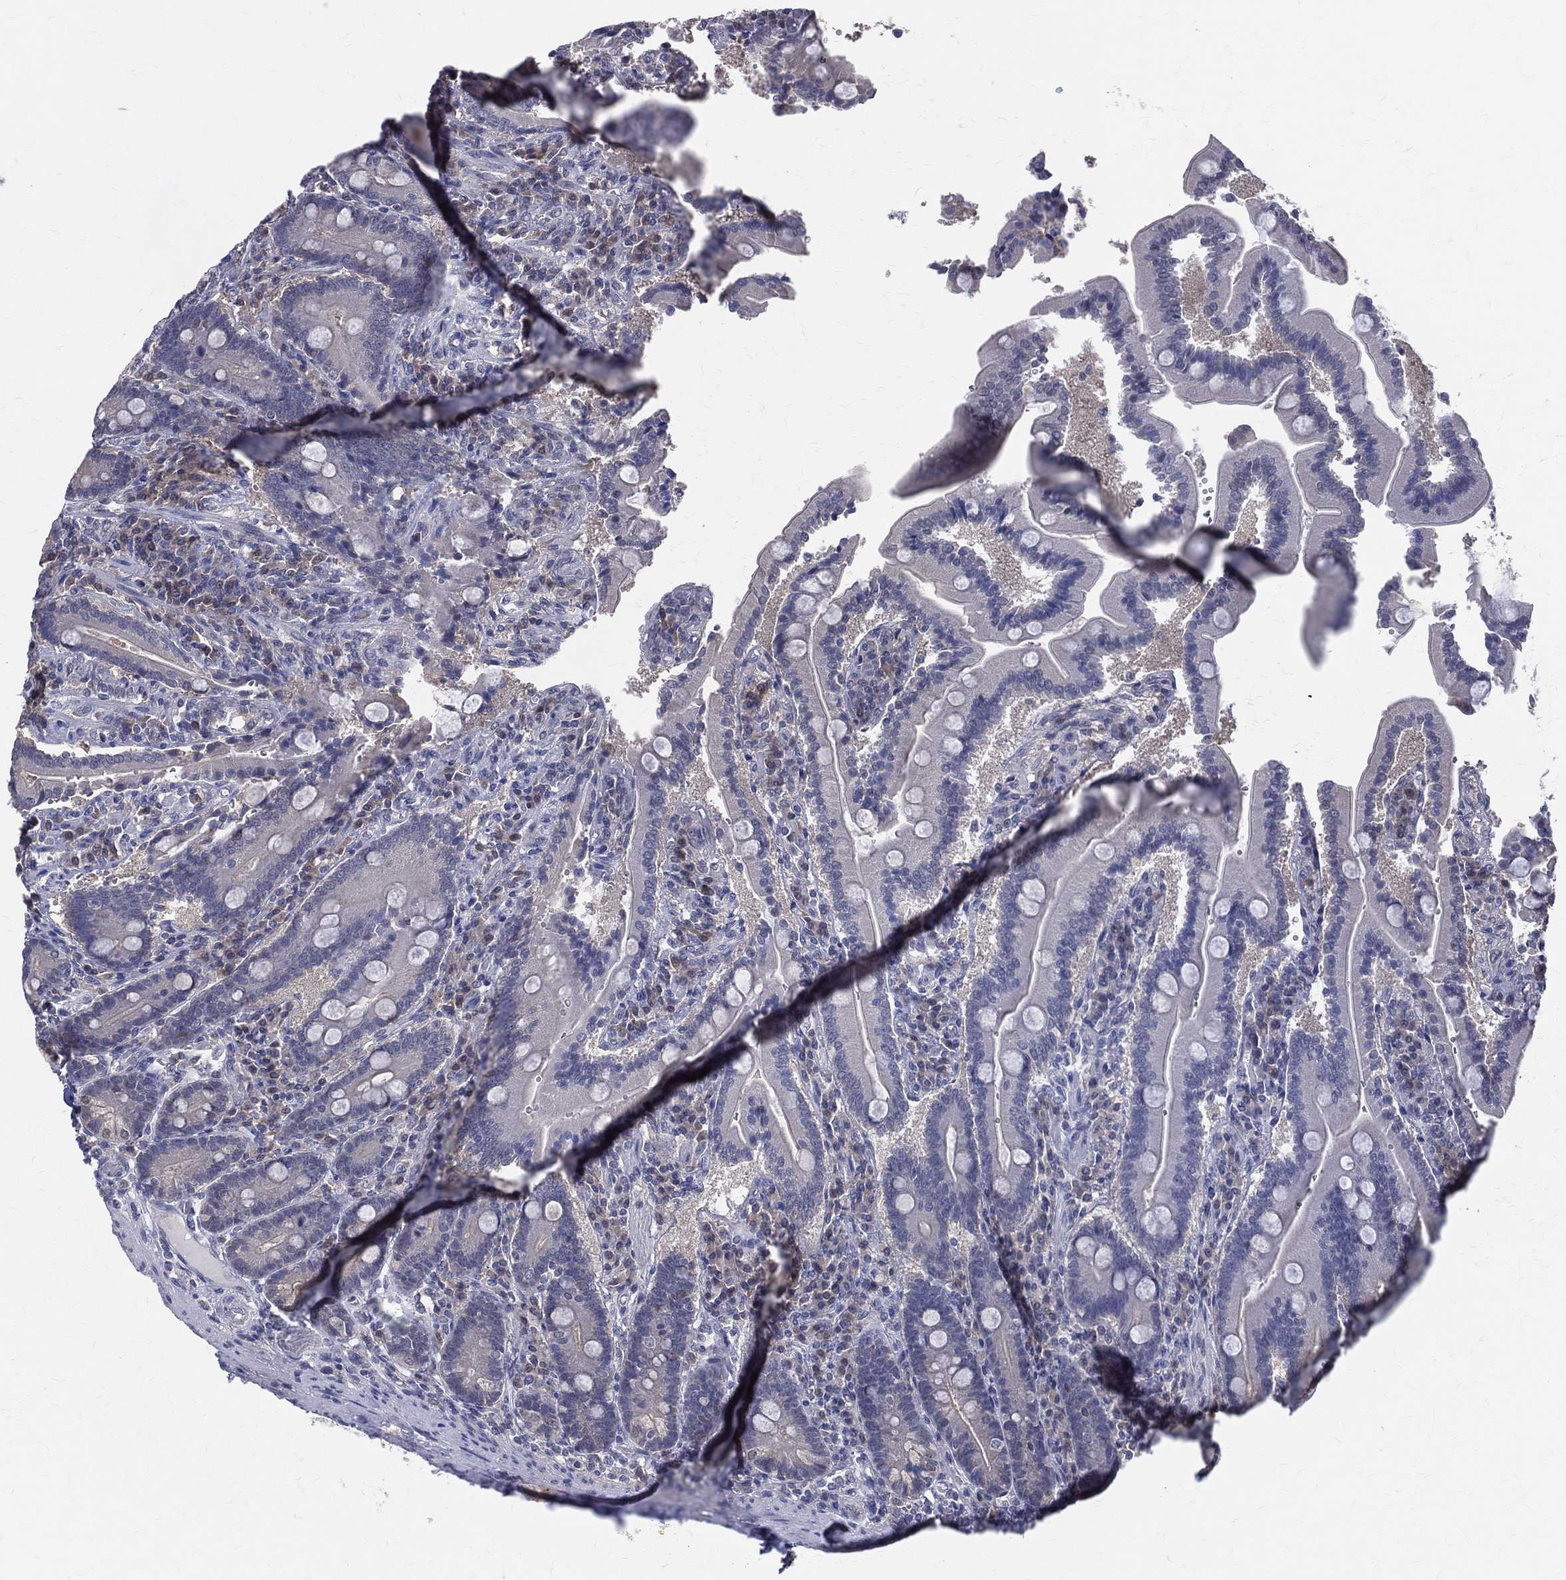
{"staining": {"intensity": "negative", "quantity": "none", "location": "none"}, "tissue": "duodenum", "cell_type": "Glandular cells", "image_type": "normal", "snomed": [{"axis": "morphology", "description": "Normal tissue, NOS"}, {"axis": "topography", "description": "Duodenum"}], "caption": "Image shows no protein expression in glandular cells of normal duodenum. (Brightfield microscopy of DAB (3,3'-diaminobenzidine) immunohistochemistry at high magnification).", "gene": "DLG4", "patient": {"sex": "female", "age": 62}}